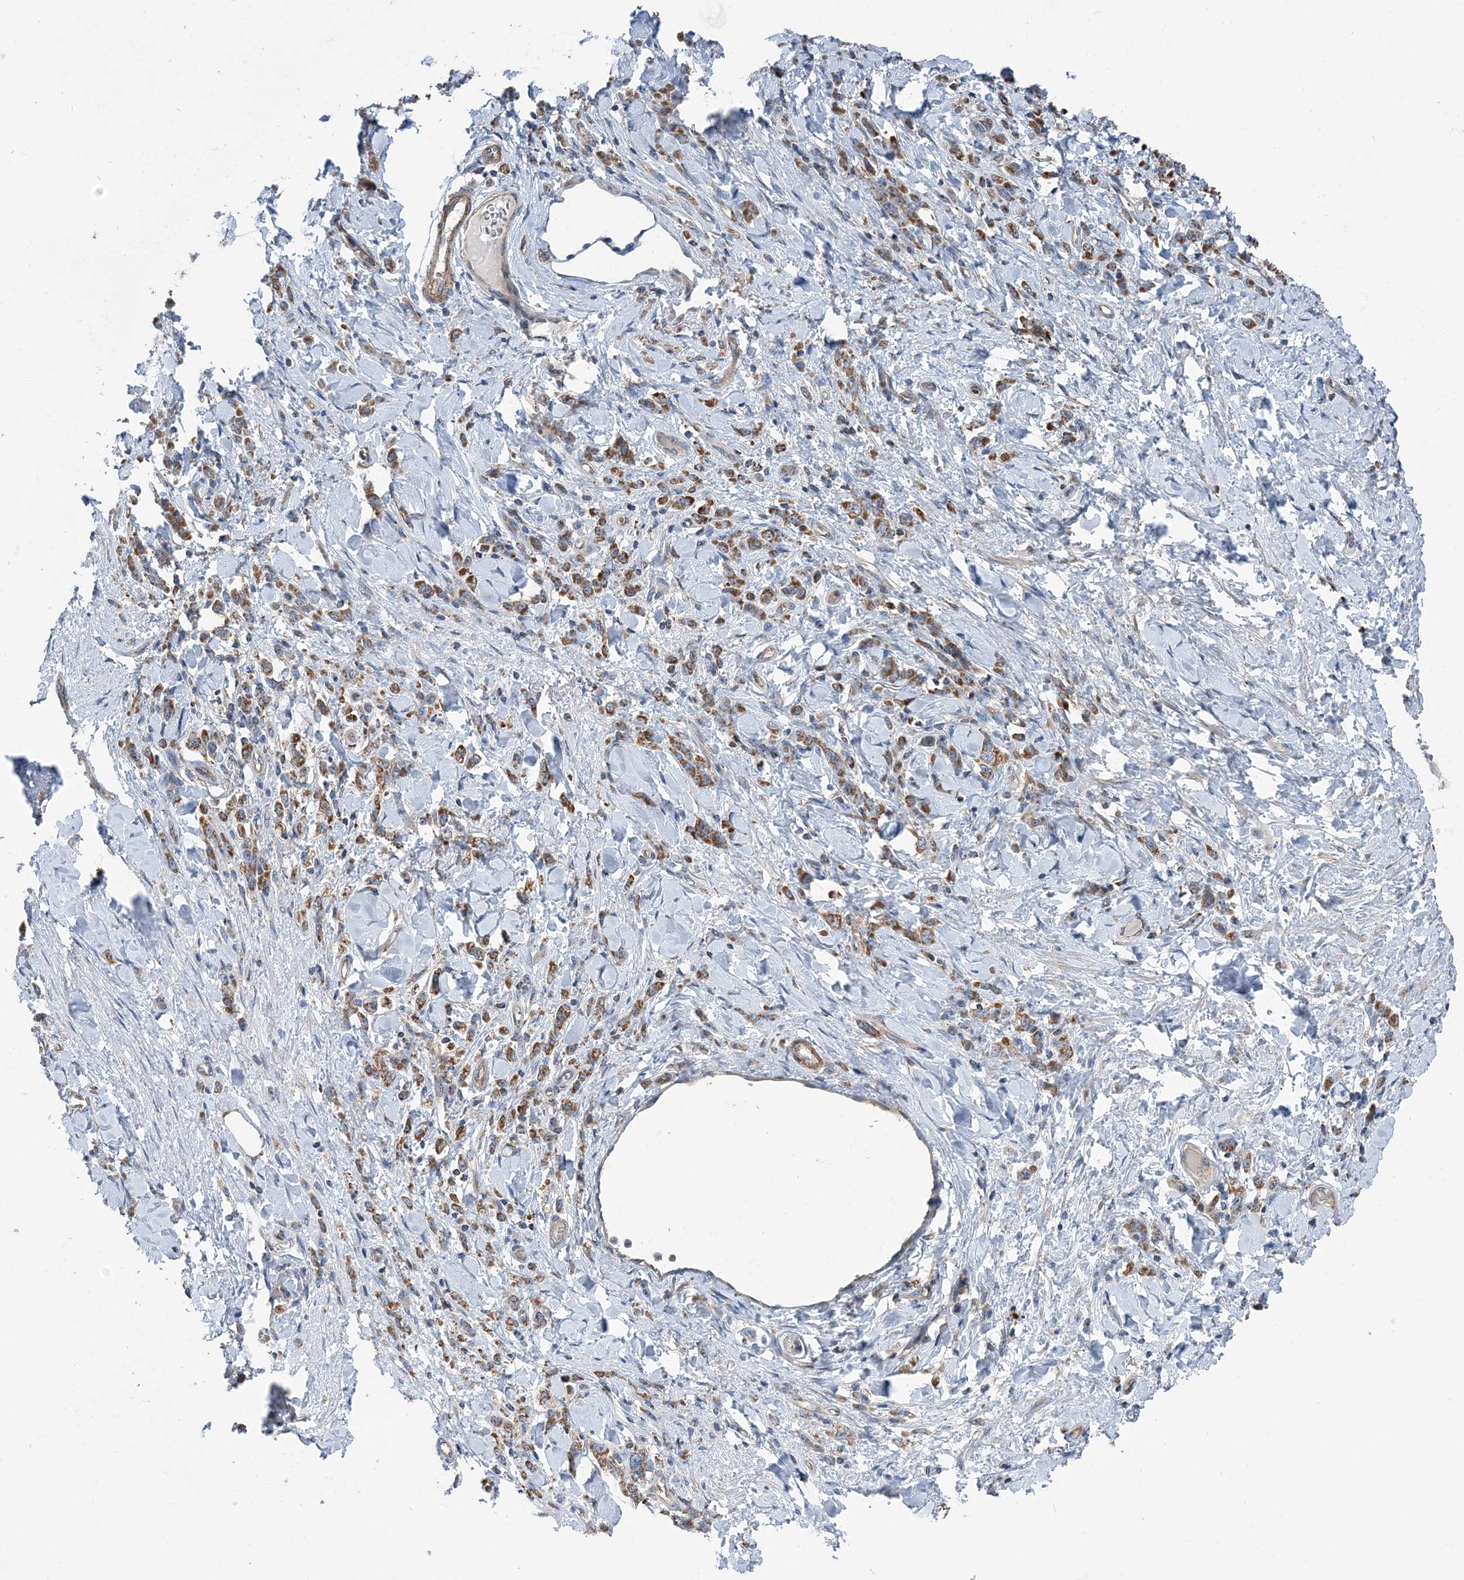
{"staining": {"intensity": "moderate", "quantity": ">75%", "location": "cytoplasmic/membranous"}, "tissue": "stomach cancer", "cell_type": "Tumor cells", "image_type": "cancer", "snomed": [{"axis": "morphology", "description": "Normal tissue, NOS"}, {"axis": "morphology", "description": "Adenocarcinoma, NOS"}, {"axis": "topography", "description": "Stomach"}], "caption": "IHC of stomach cancer (adenocarcinoma) reveals medium levels of moderate cytoplasmic/membranous staining in approximately >75% of tumor cells. The staining was performed using DAB, with brown indicating positive protein expression. Nuclei are stained blue with hematoxylin.", "gene": "SPRY2", "patient": {"sex": "male", "age": 82}}